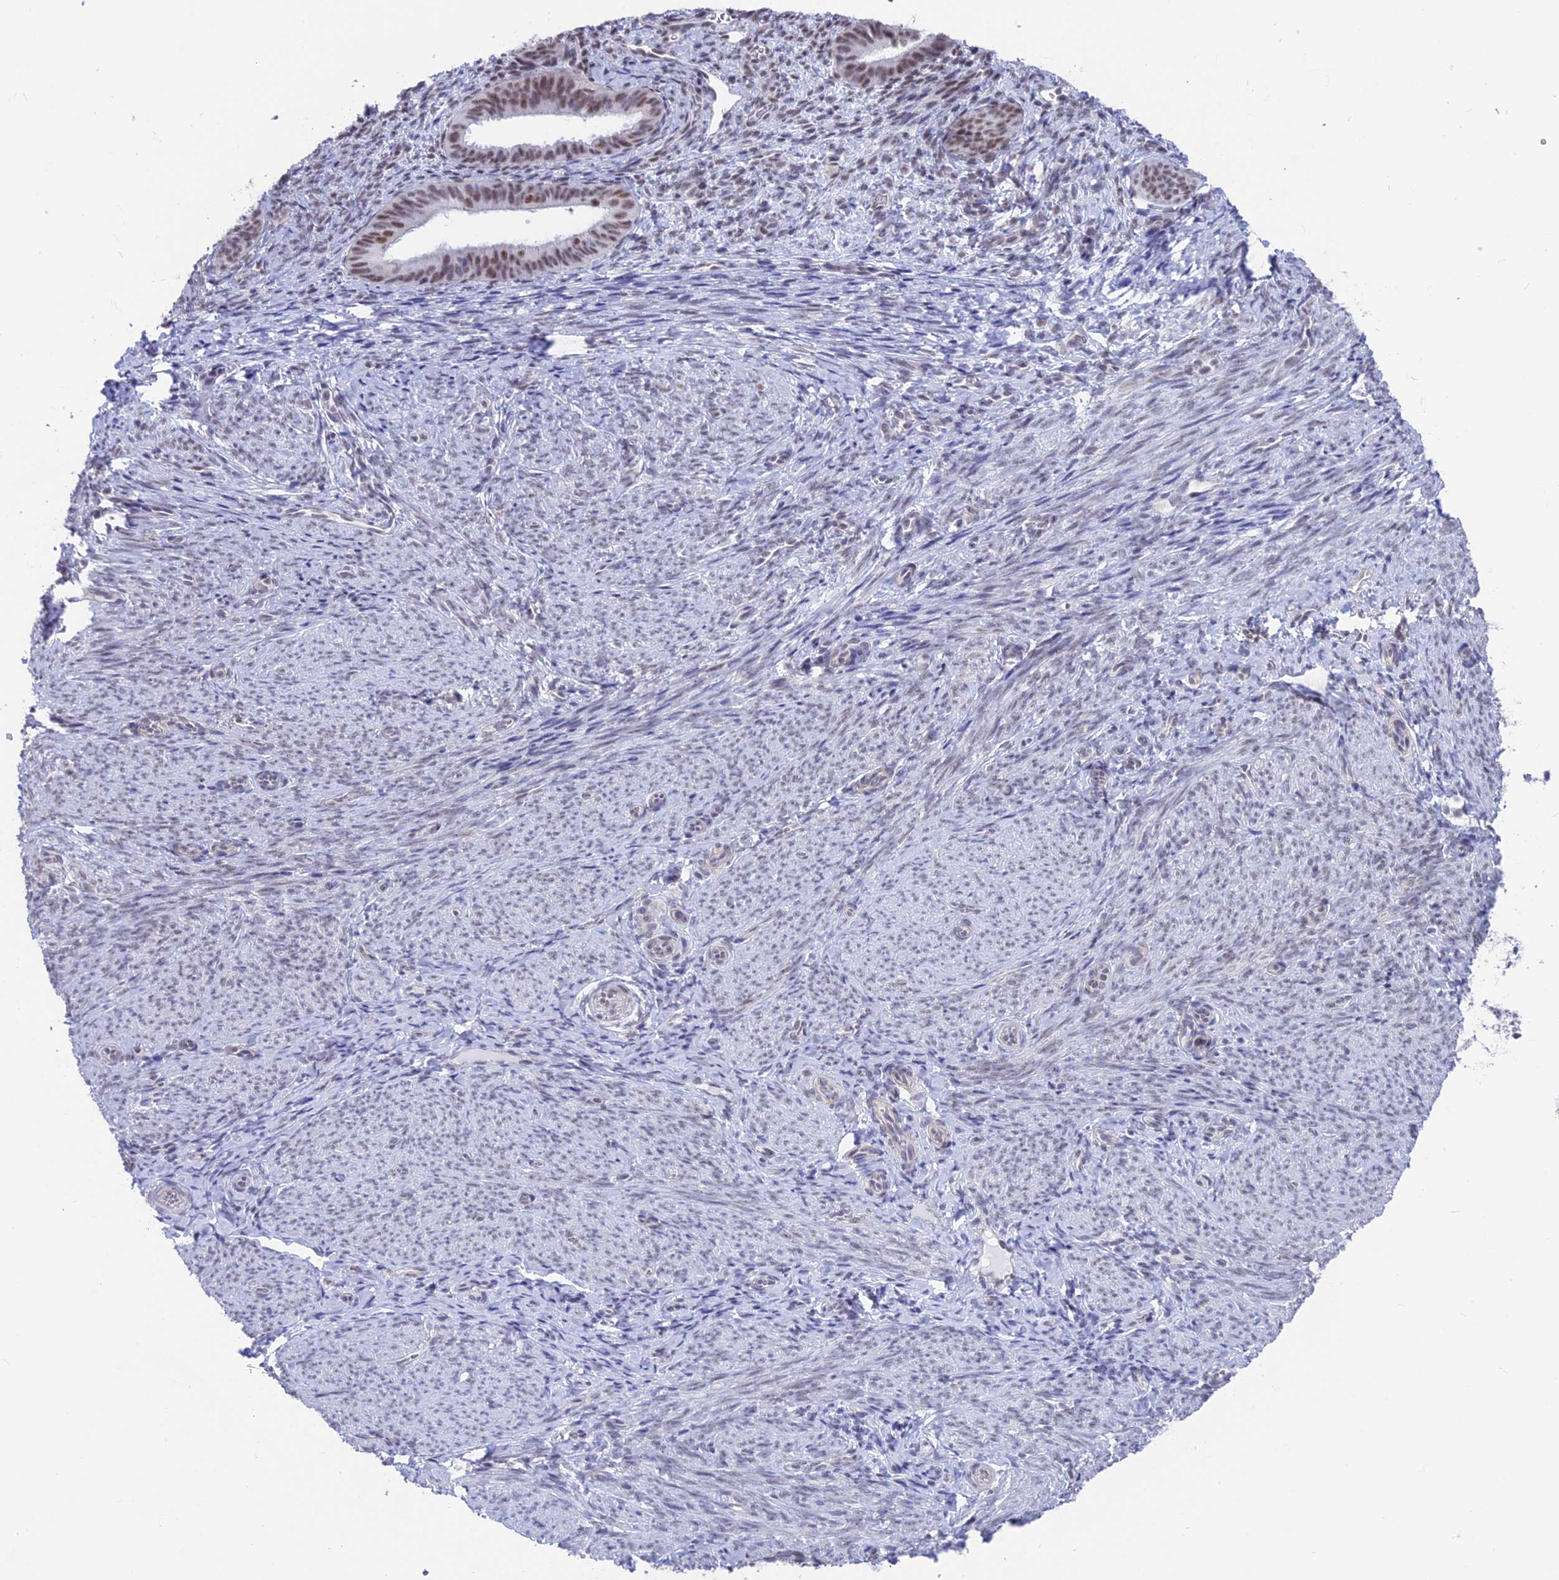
{"staining": {"intensity": "negative", "quantity": "none", "location": "none"}, "tissue": "endometrium", "cell_type": "Cells in endometrial stroma", "image_type": "normal", "snomed": [{"axis": "morphology", "description": "Normal tissue, NOS"}, {"axis": "topography", "description": "Endometrium"}], "caption": "Micrograph shows no significant protein staining in cells in endometrial stroma of normal endometrium.", "gene": "SRSF5", "patient": {"sex": "female", "age": 65}}